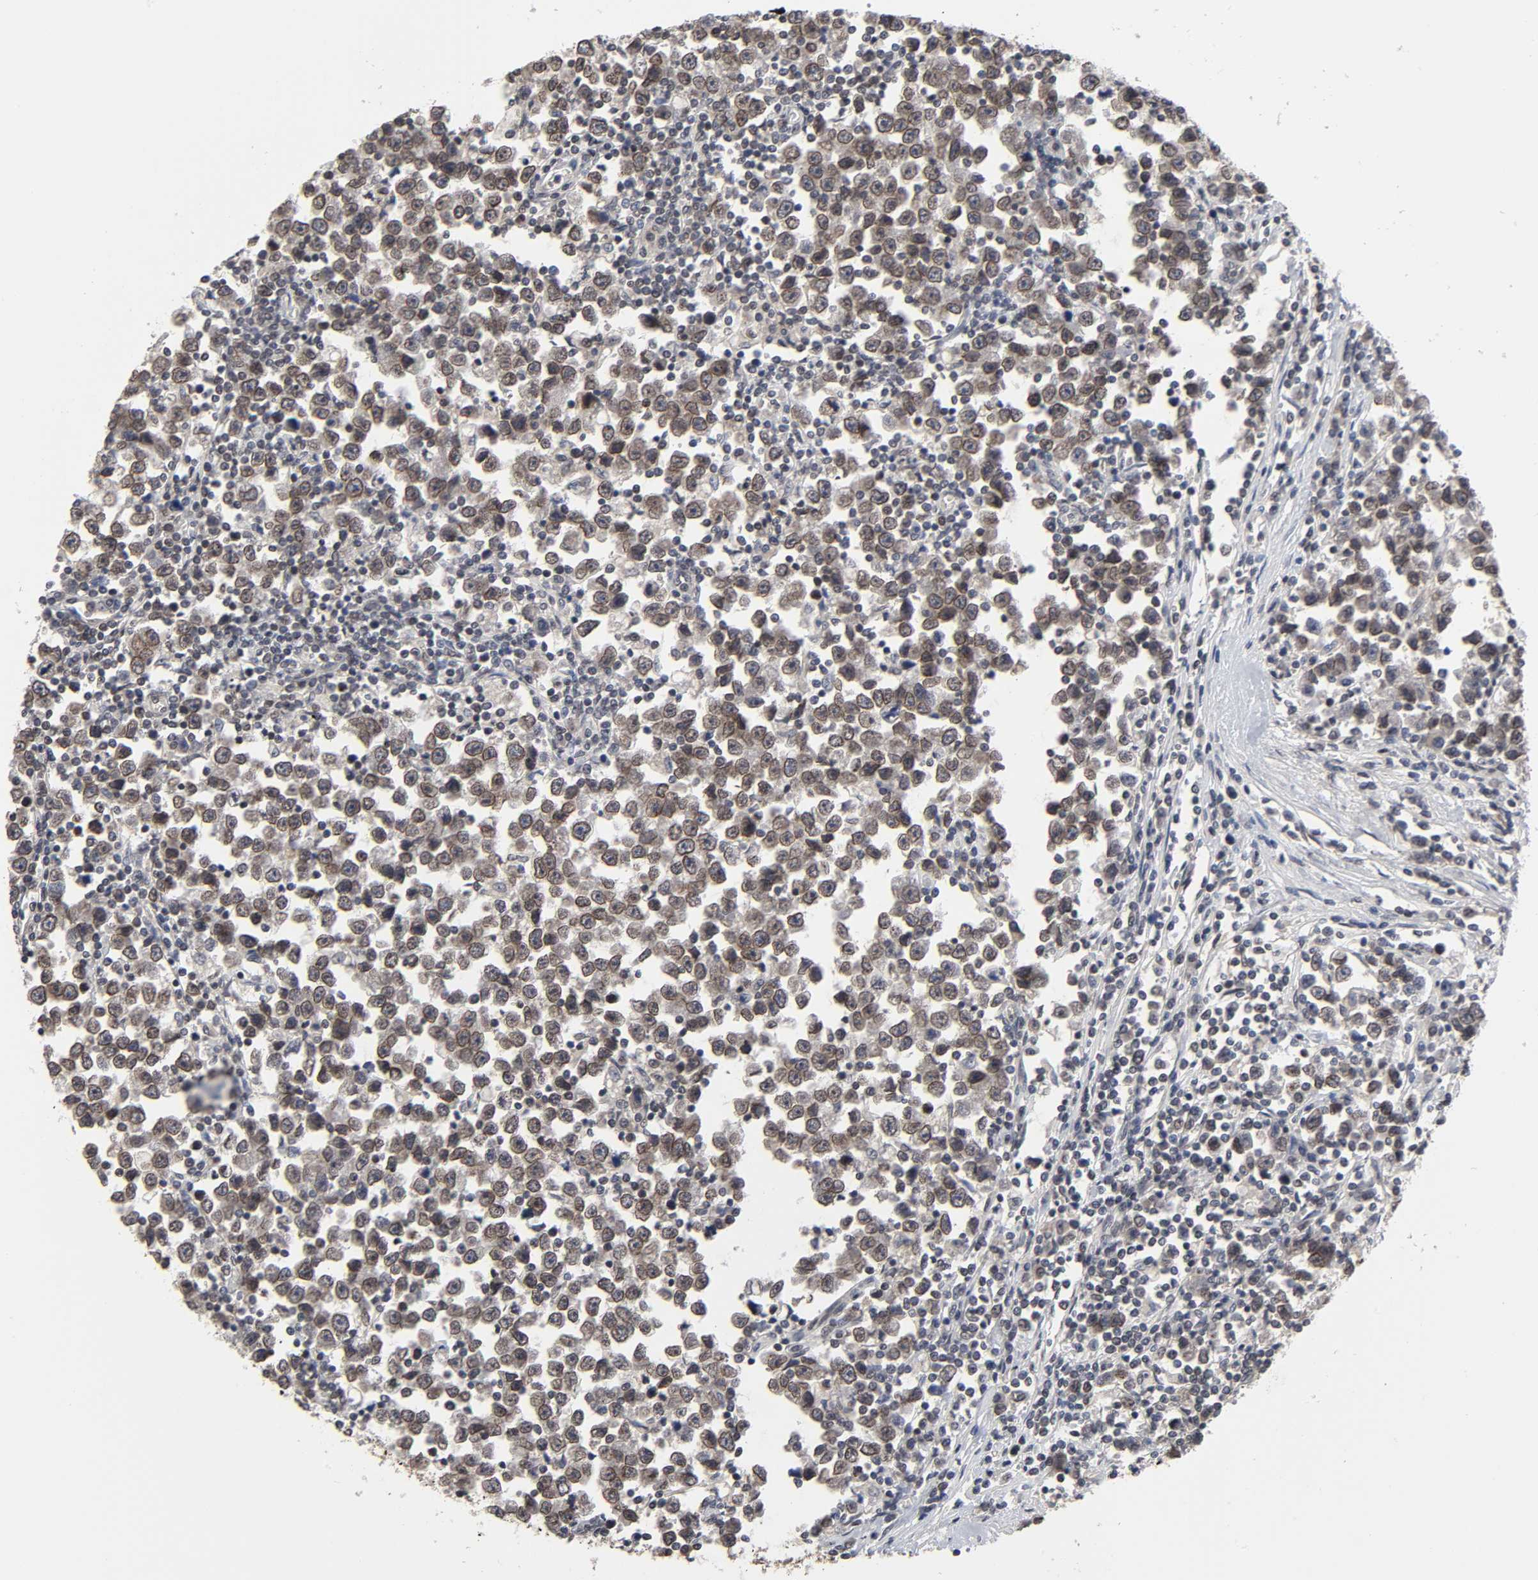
{"staining": {"intensity": "moderate", "quantity": ">75%", "location": "cytoplasmic/membranous,nuclear"}, "tissue": "testis cancer", "cell_type": "Tumor cells", "image_type": "cancer", "snomed": [{"axis": "morphology", "description": "Seminoma, NOS"}, {"axis": "topography", "description": "Testis"}], "caption": "A micrograph of testis cancer (seminoma) stained for a protein reveals moderate cytoplasmic/membranous and nuclear brown staining in tumor cells.", "gene": "CPN2", "patient": {"sex": "male", "age": 43}}